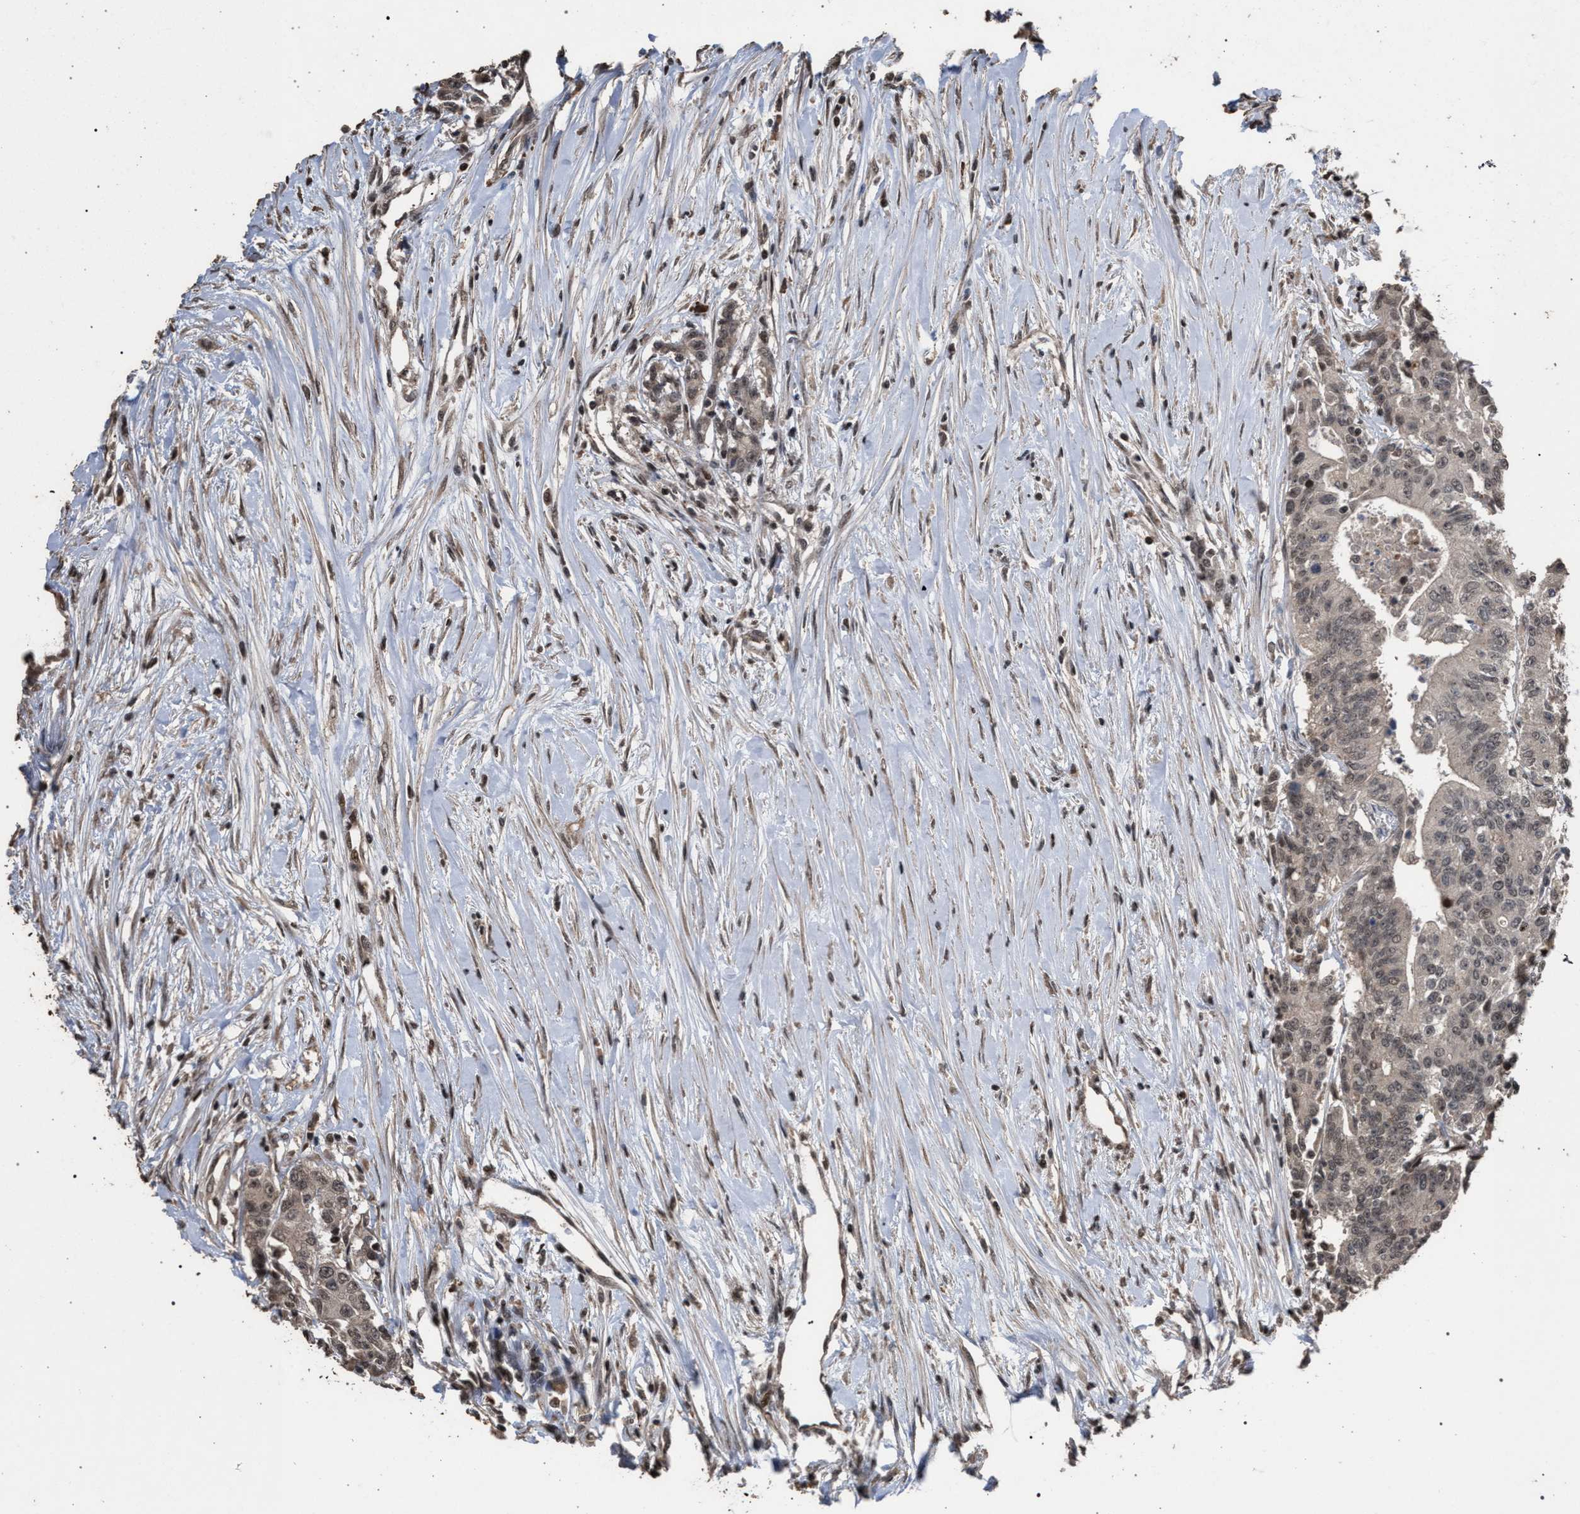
{"staining": {"intensity": "weak", "quantity": ">75%", "location": "cytoplasmic/membranous,nuclear"}, "tissue": "colorectal cancer", "cell_type": "Tumor cells", "image_type": "cancer", "snomed": [{"axis": "morphology", "description": "Adenocarcinoma, NOS"}, {"axis": "topography", "description": "Colon"}], "caption": "This is a photomicrograph of immunohistochemistry (IHC) staining of colorectal cancer (adenocarcinoma), which shows weak positivity in the cytoplasmic/membranous and nuclear of tumor cells.", "gene": "NAA35", "patient": {"sex": "female", "age": 77}}